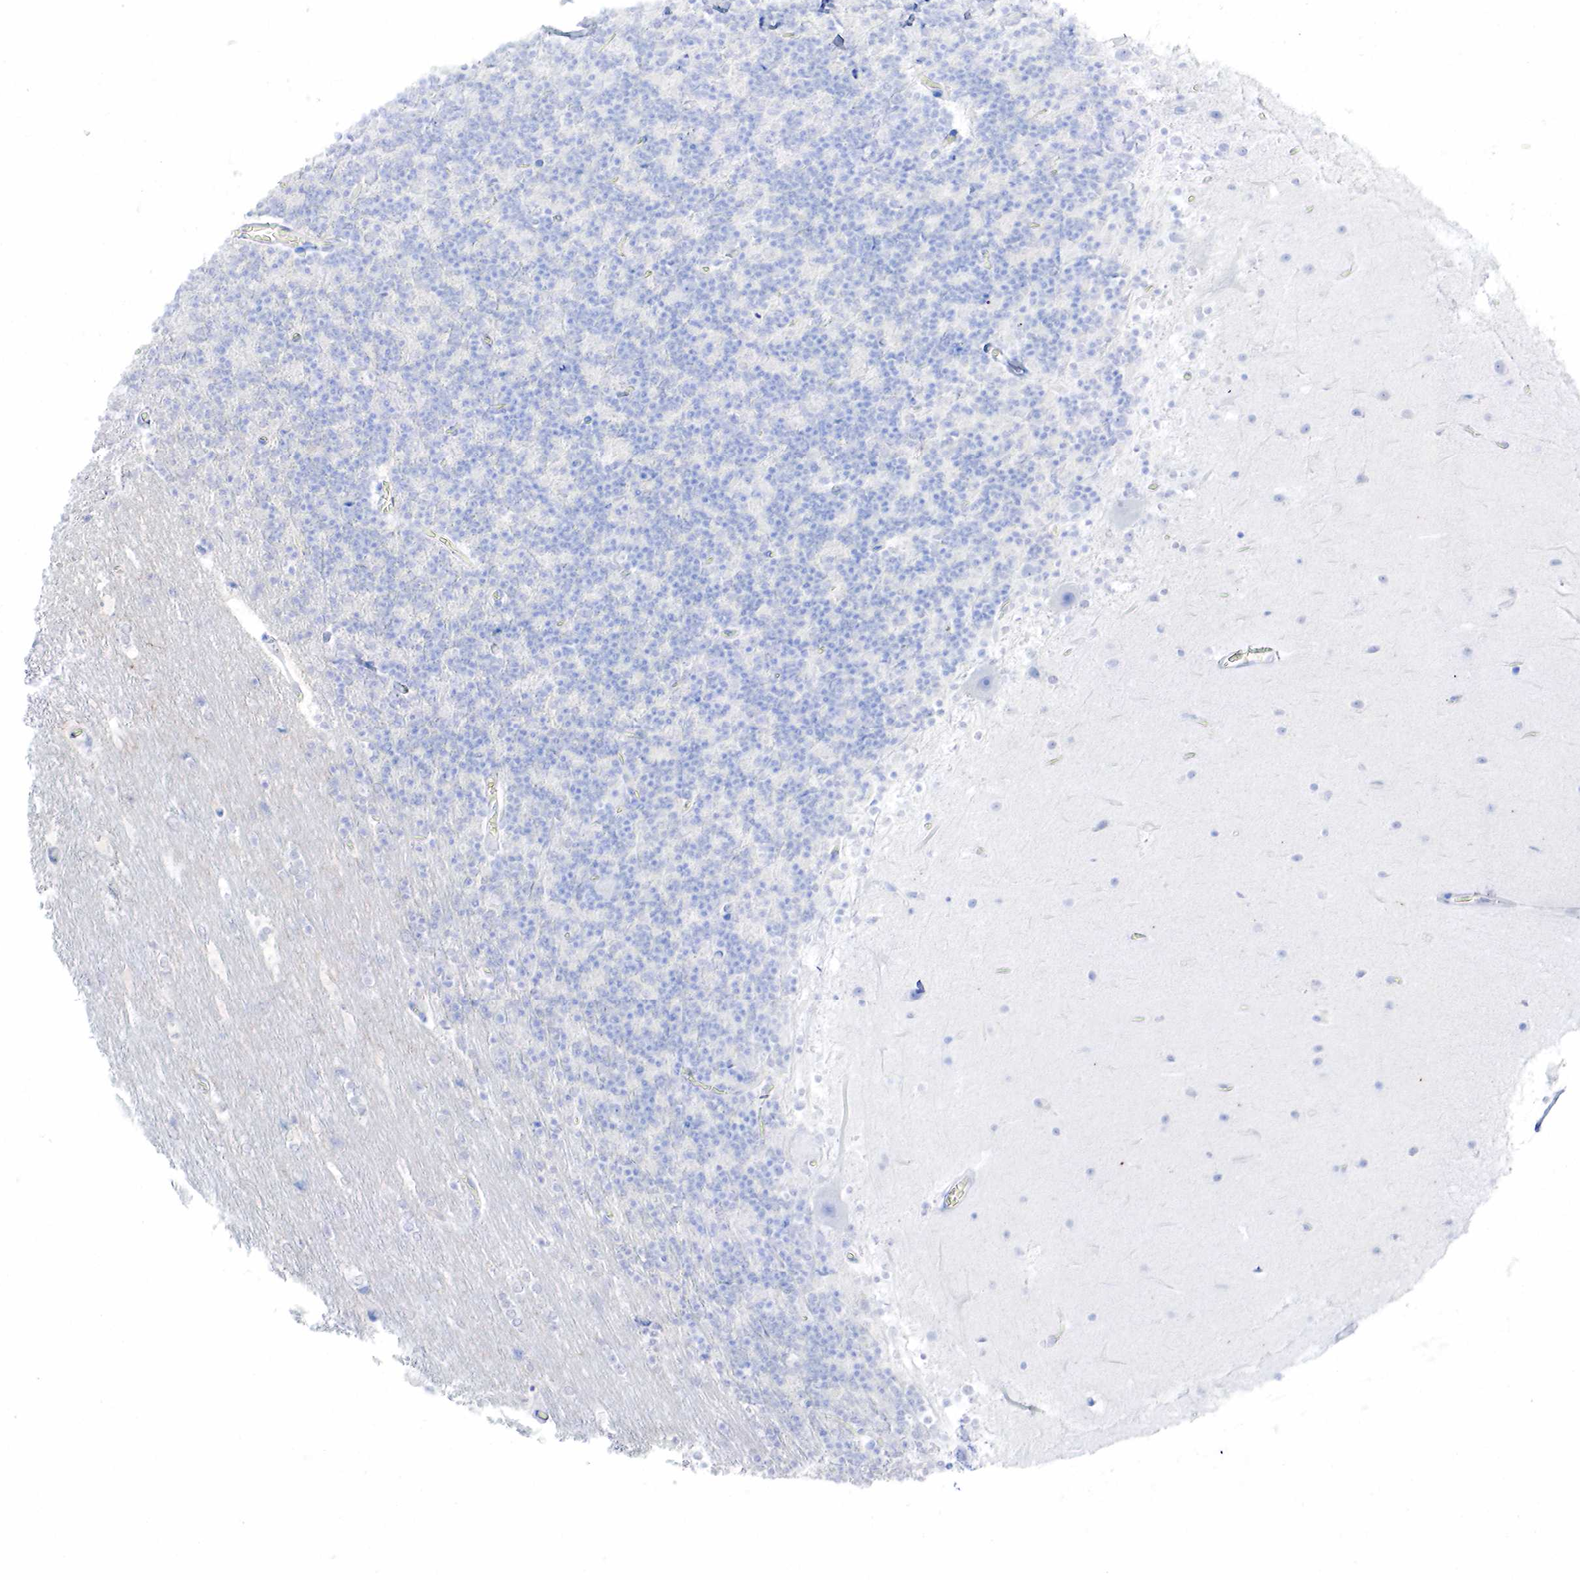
{"staining": {"intensity": "negative", "quantity": "none", "location": "none"}, "tissue": "cerebellum", "cell_type": "Cells in granular layer", "image_type": "normal", "snomed": [{"axis": "morphology", "description": "Normal tissue, NOS"}, {"axis": "topography", "description": "Cerebellum"}], "caption": "Immunohistochemical staining of benign human cerebellum shows no significant expression in cells in granular layer. (IHC, brightfield microscopy, high magnification).", "gene": "KRT18", "patient": {"sex": "female", "age": 19}}